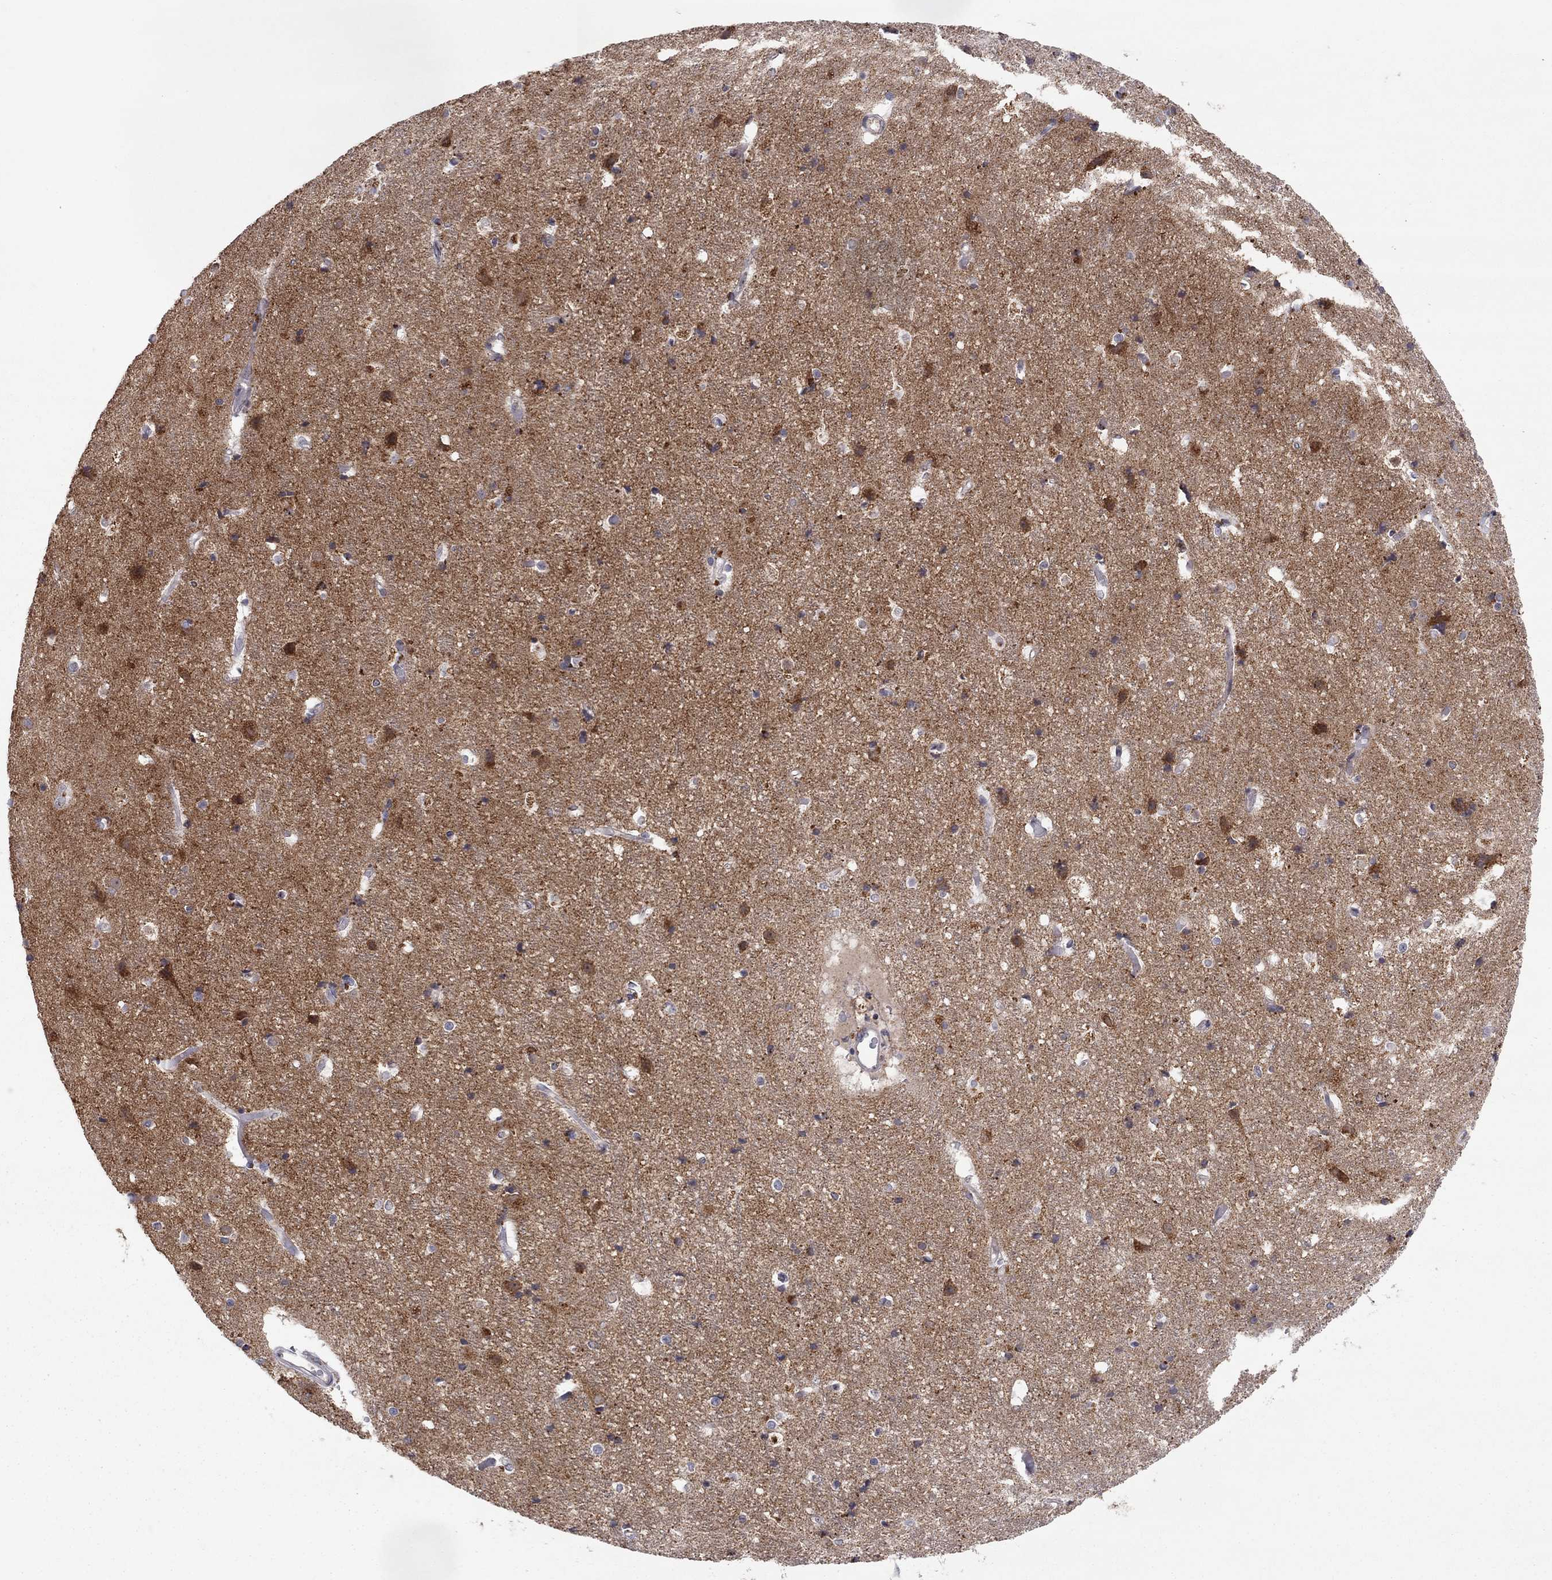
{"staining": {"intensity": "negative", "quantity": "none", "location": "none"}, "tissue": "cerebral cortex", "cell_type": "Endothelial cells", "image_type": "normal", "snomed": [{"axis": "morphology", "description": "Normal tissue, NOS"}, {"axis": "topography", "description": "Cerebral cortex"}], "caption": "IHC photomicrograph of unremarkable cerebral cortex stained for a protein (brown), which displays no staining in endothelial cells. (DAB immunohistochemistry visualized using brightfield microscopy, high magnification).", "gene": "CRACDL", "patient": {"sex": "female", "age": 52}}